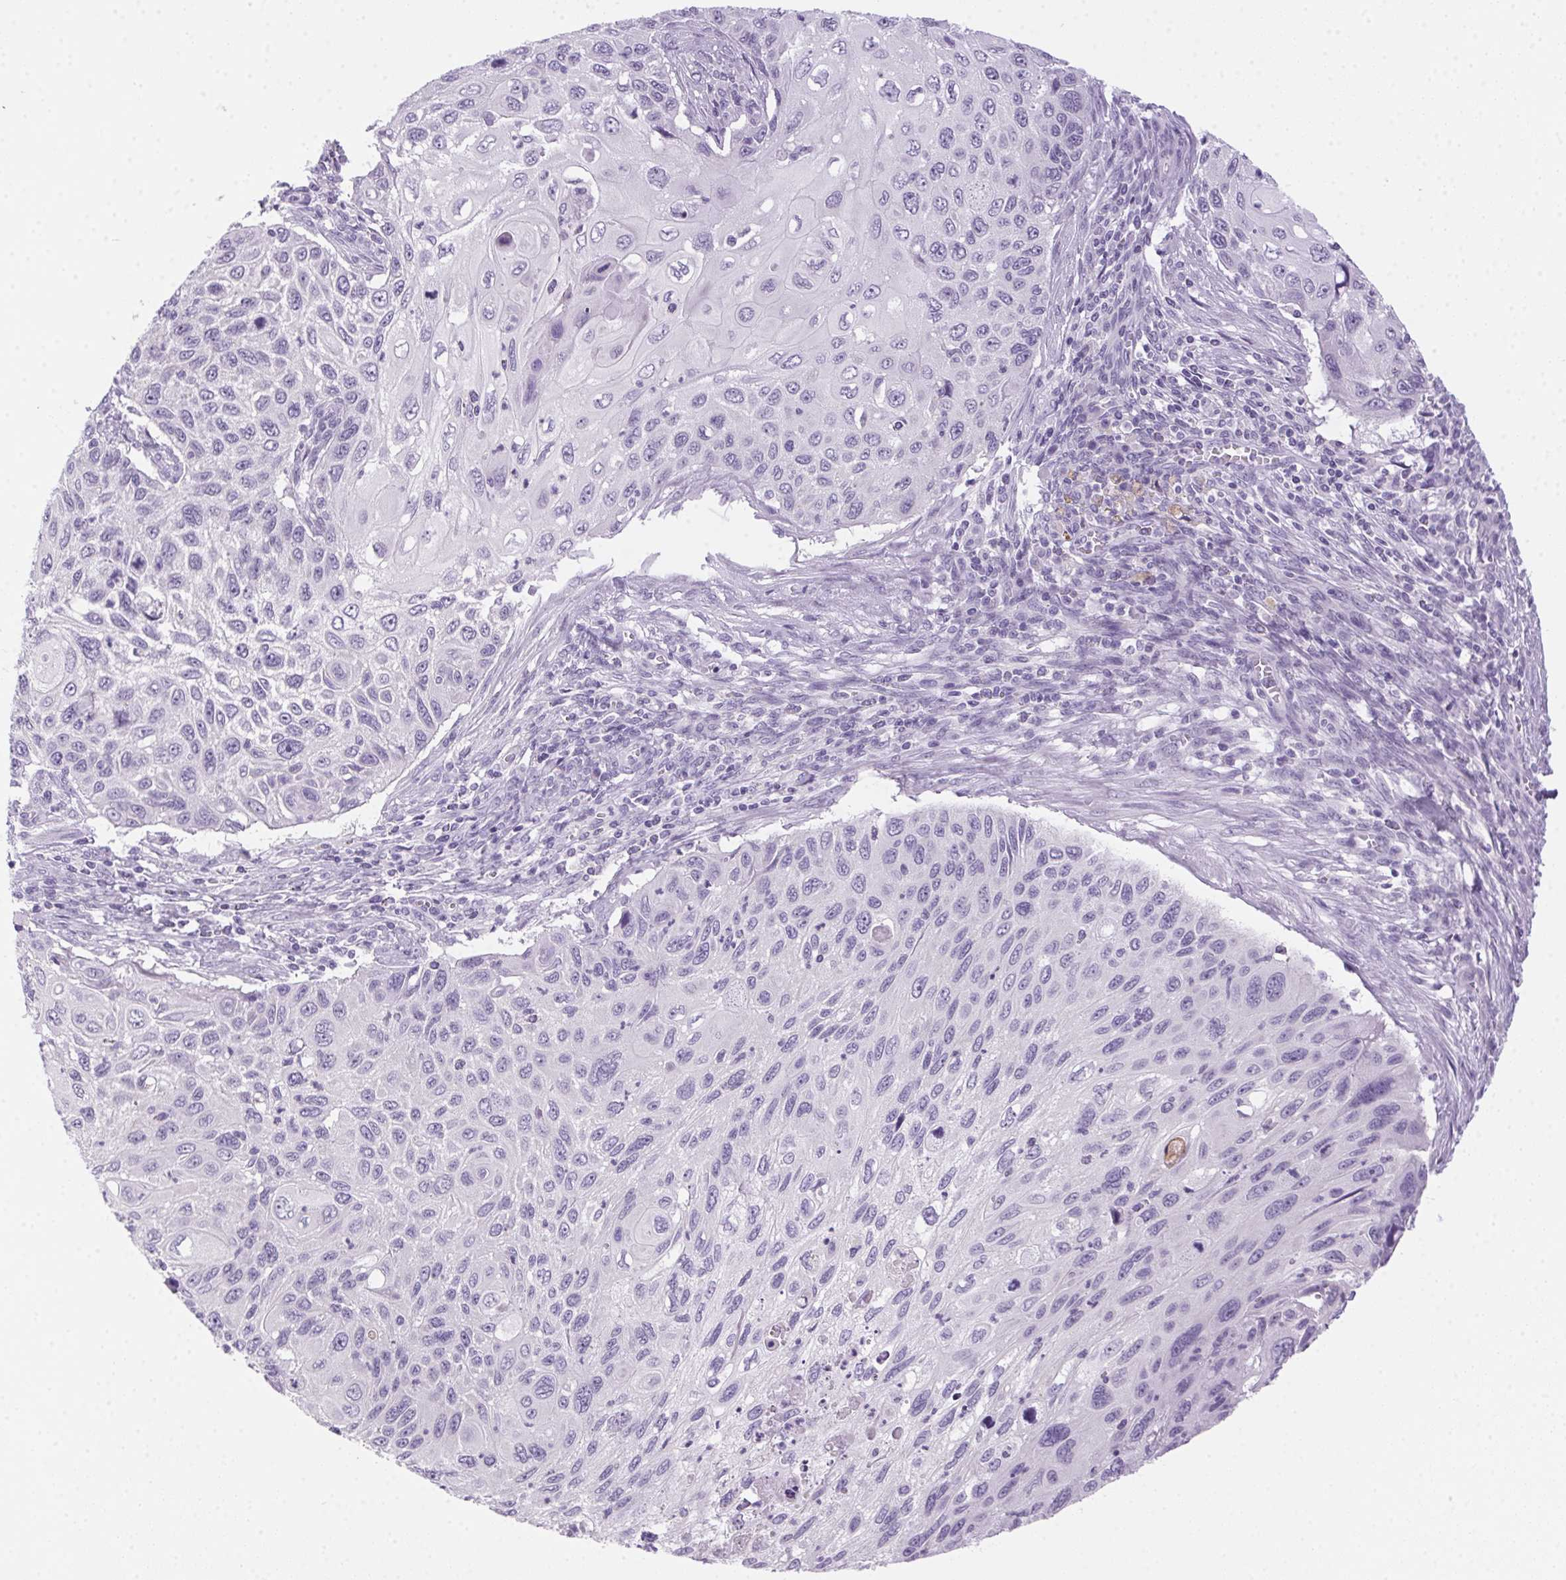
{"staining": {"intensity": "negative", "quantity": "none", "location": "none"}, "tissue": "cervical cancer", "cell_type": "Tumor cells", "image_type": "cancer", "snomed": [{"axis": "morphology", "description": "Squamous cell carcinoma, NOS"}, {"axis": "topography", "description": "Cervix"}], "caption": "A photomicrograph of cervical cancer stained for a protein displays no brown staining in tumor cells.", "gene": "POPDC2", "patient": {"sex": "female", "age": 70}}